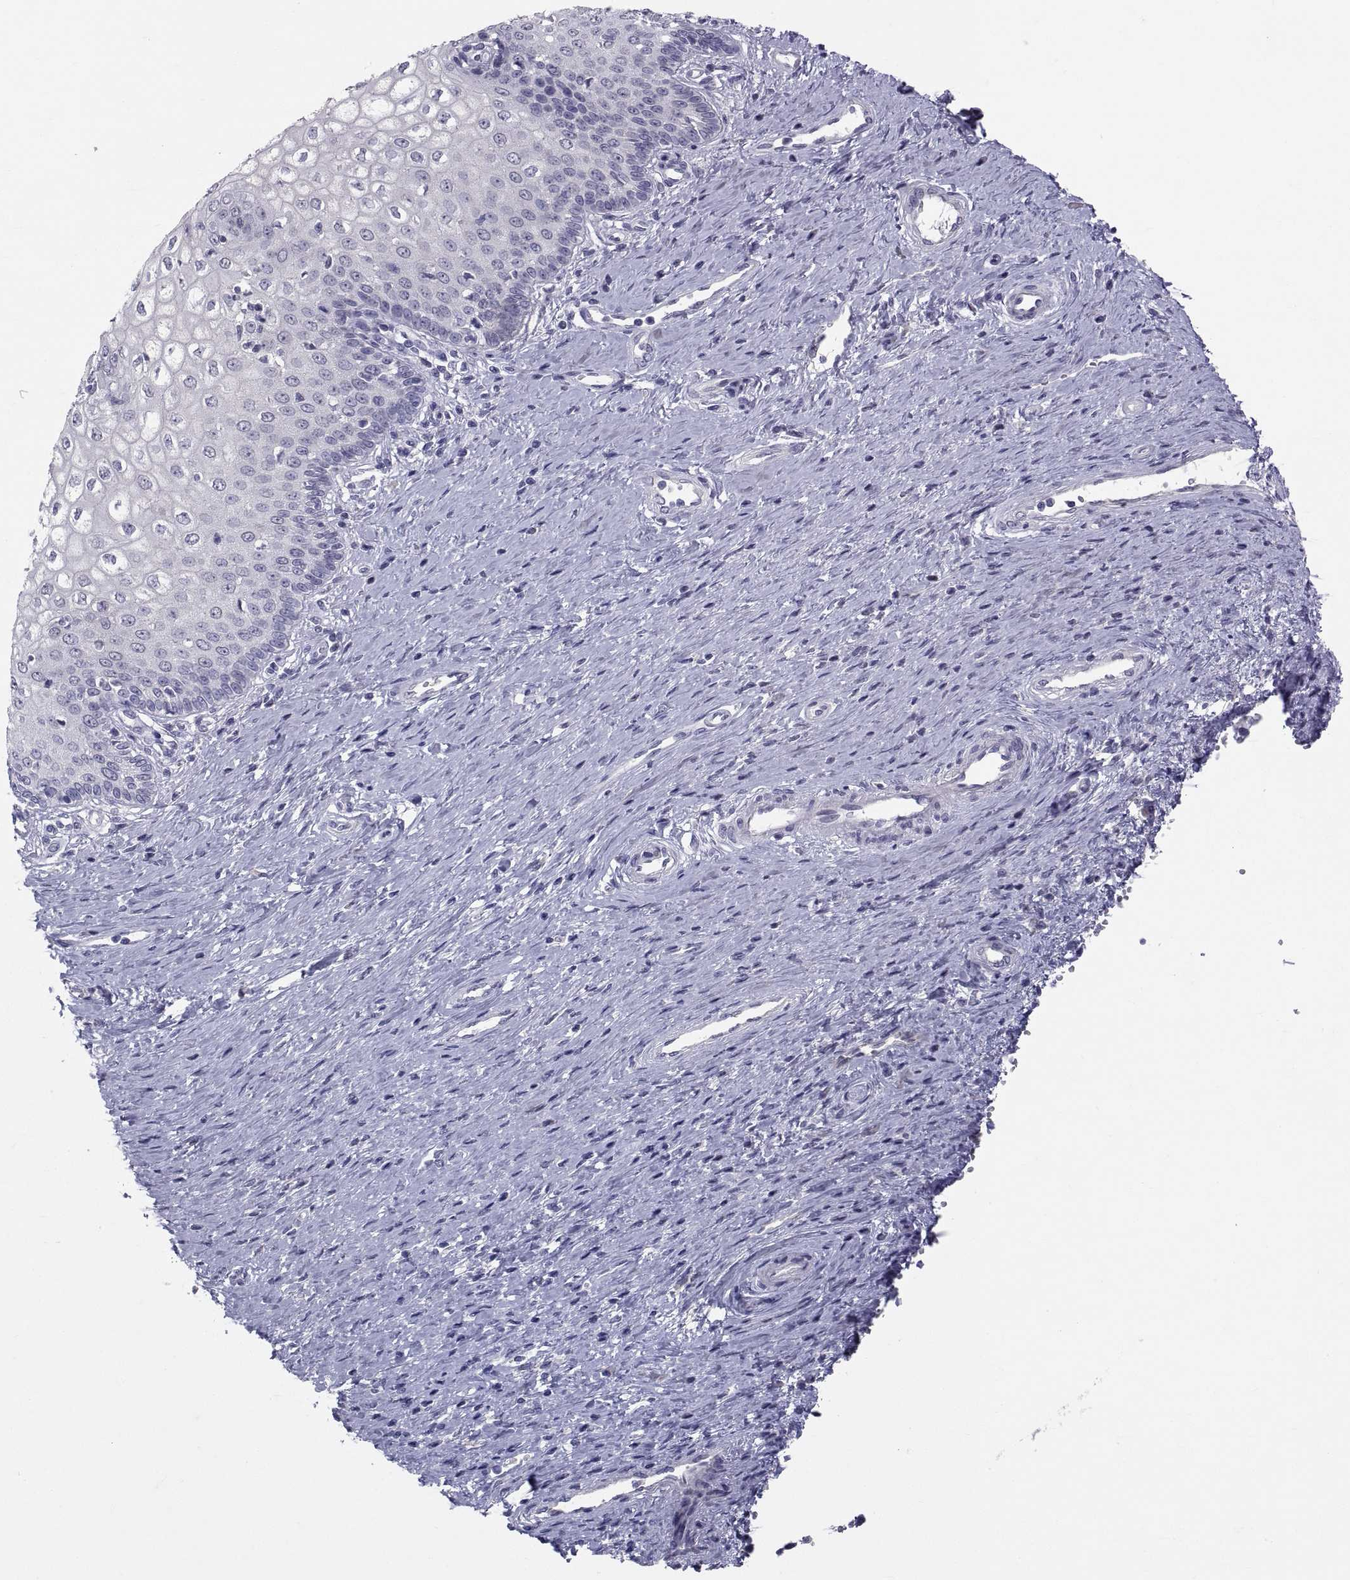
{"staining": {"intensity": "negative", "quantity": "none", "location": "none"}, "tissue": "cervical cancer", "cell_type": "Tumor cells", "image_type": "cancer", "snomed": [{"axis": "morphology", "description": "Squamous cell carcinoma, NOS"}, {"axis": "topography", "description": "Cervix"}], "caption": "IHC image of squamous cell carcinoma (cervical) stained for a protein (brown), which shows no staining in tumor cells.", "gene": "PTN", "patient": {"sex": "female", "age": 26}}